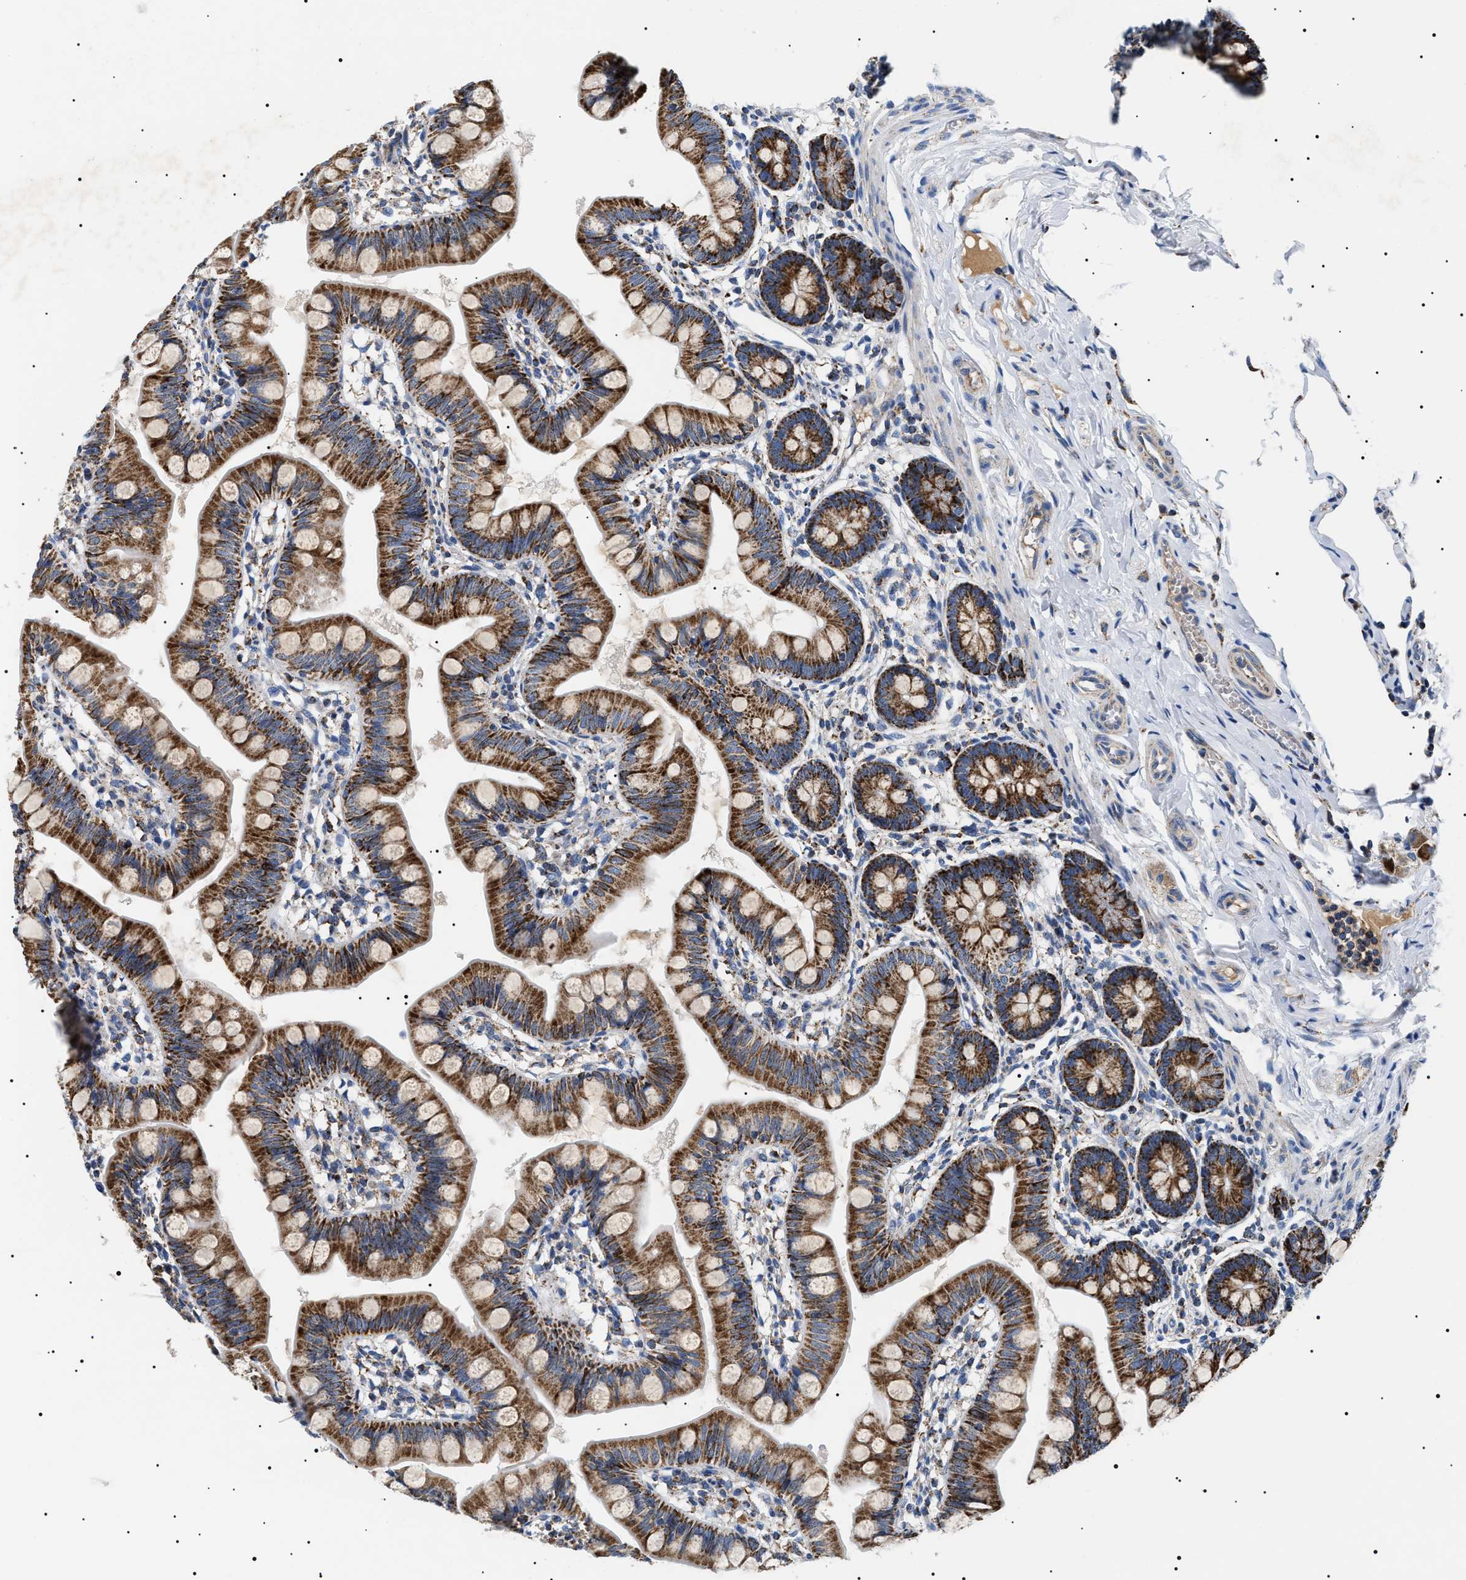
{"staining": {"intensity": "strong", "quantity": ">75%", "location": "cytoplasmic/membranous"}, "tissue": "small intestine", "cell_type": "Glandular cells", "image_type": "normal", "snomed": [{"axis": "morphology", "description": "Normal tissue, NOS"}, {"axis": "topography", "description": "Small intestine"}], "caption": "A high-resolution micrograph shows IHC staining of benign small intestine, which exhibits strong cytoplasmic/membranous staining in approximately >75% of glandular cells. (brown staining indicates protein expression, while blue staining denotes nuclei).", "gene": "OXSM", "patient": {"sex": "male", "age": 7}}